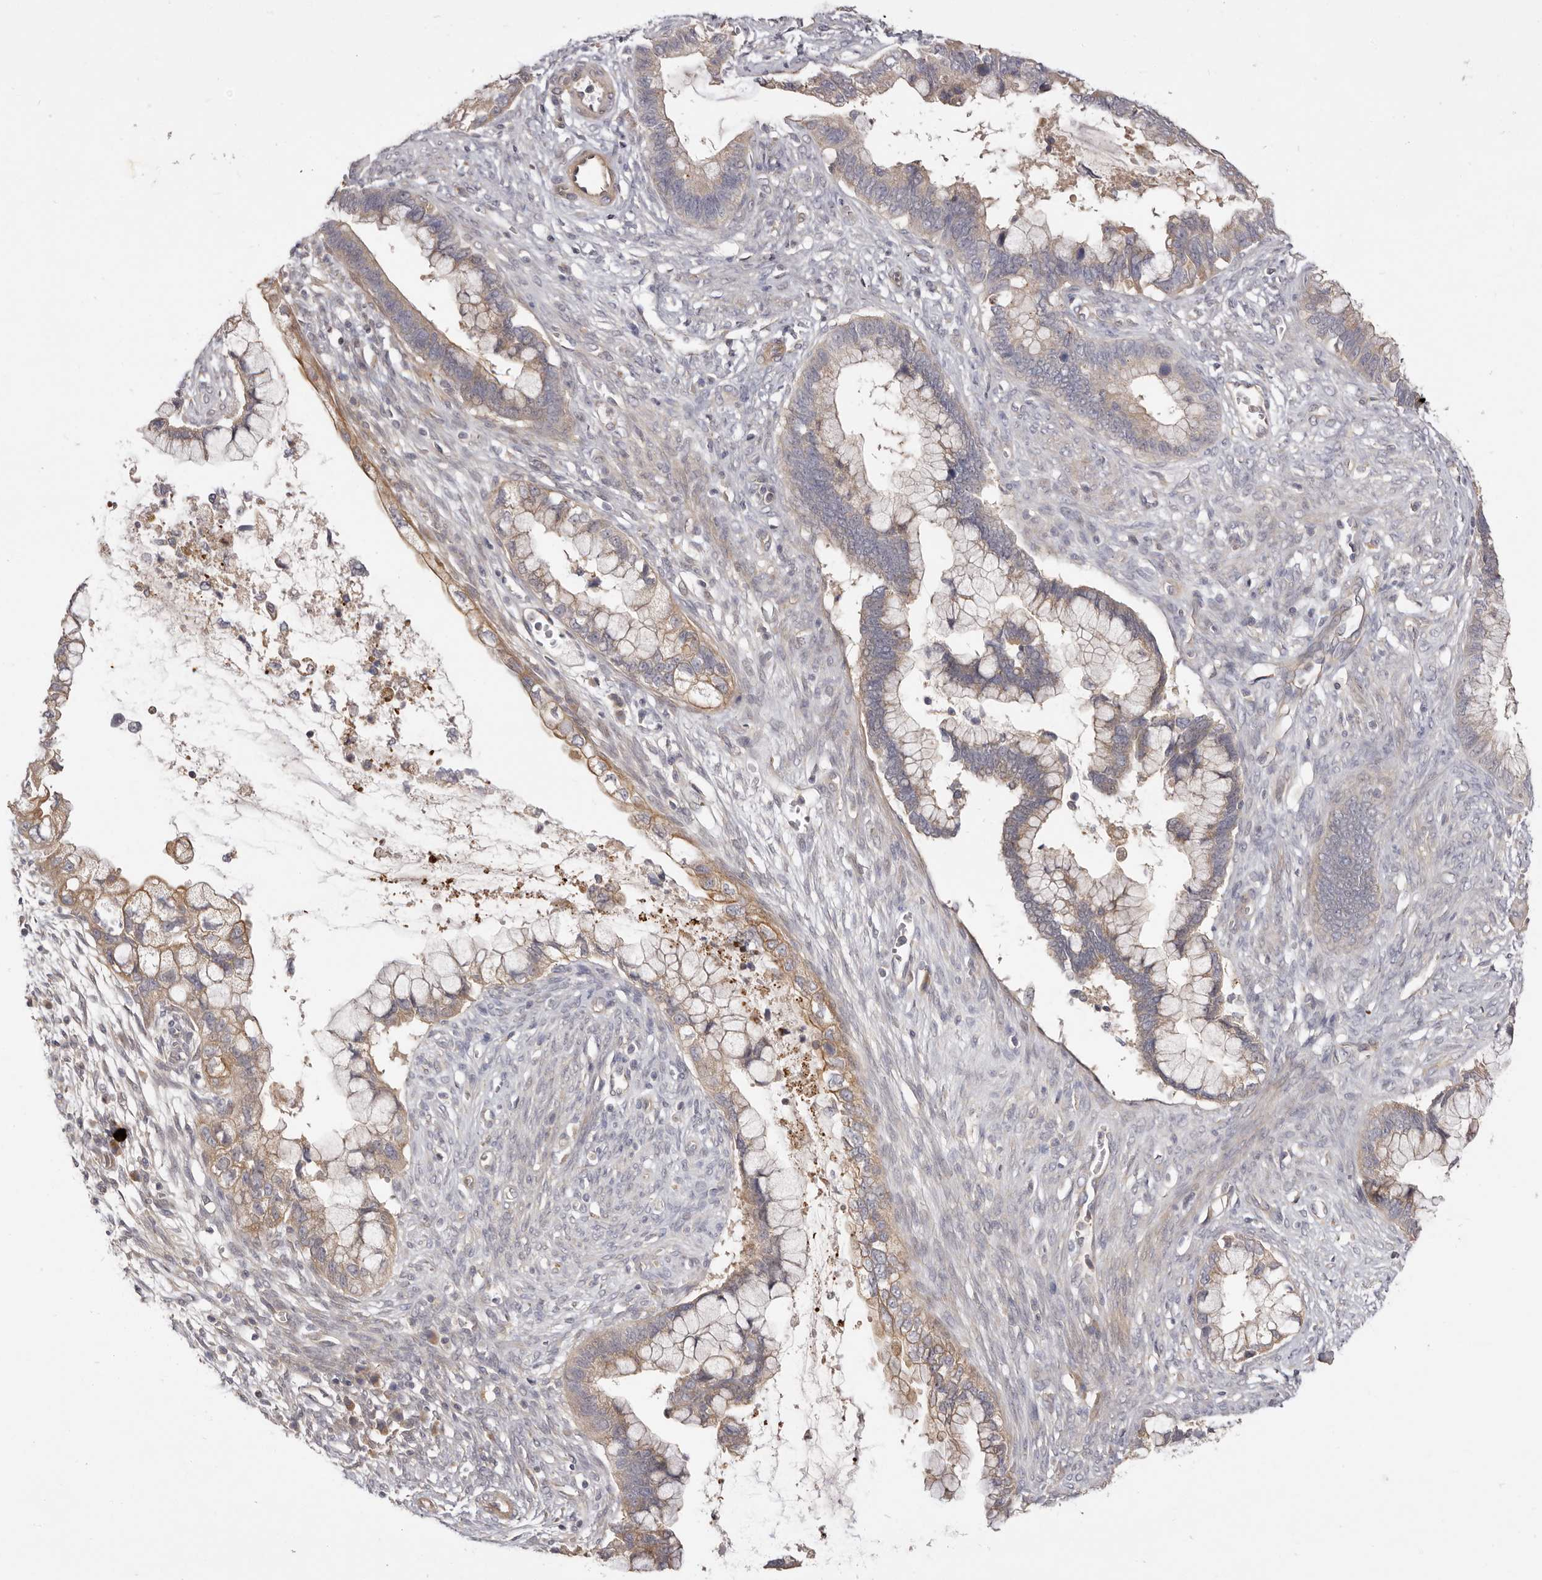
{"staining": {"intensity": "weak", "quantity": "25%-75%", "location": "cytoplasmic/membranous"}, "tissue": "cervical cancer", "cell_type": "Tumor cells", "image_type": "cancer", "snomed": [{"axis": "morphology", "description": "Adenocarcinoma, NOS"}, {"axis": "topography", "description": "Cervix"}], "caption": "High-power microscopy captured an IHC micrograph of cervical cancer, revealing weak cytoplasmic/membranous expression in approximately 25%-75% of tumor cells.", "gene": "ADAMTS9", "patient": {"sex": "female", "age": 44}}